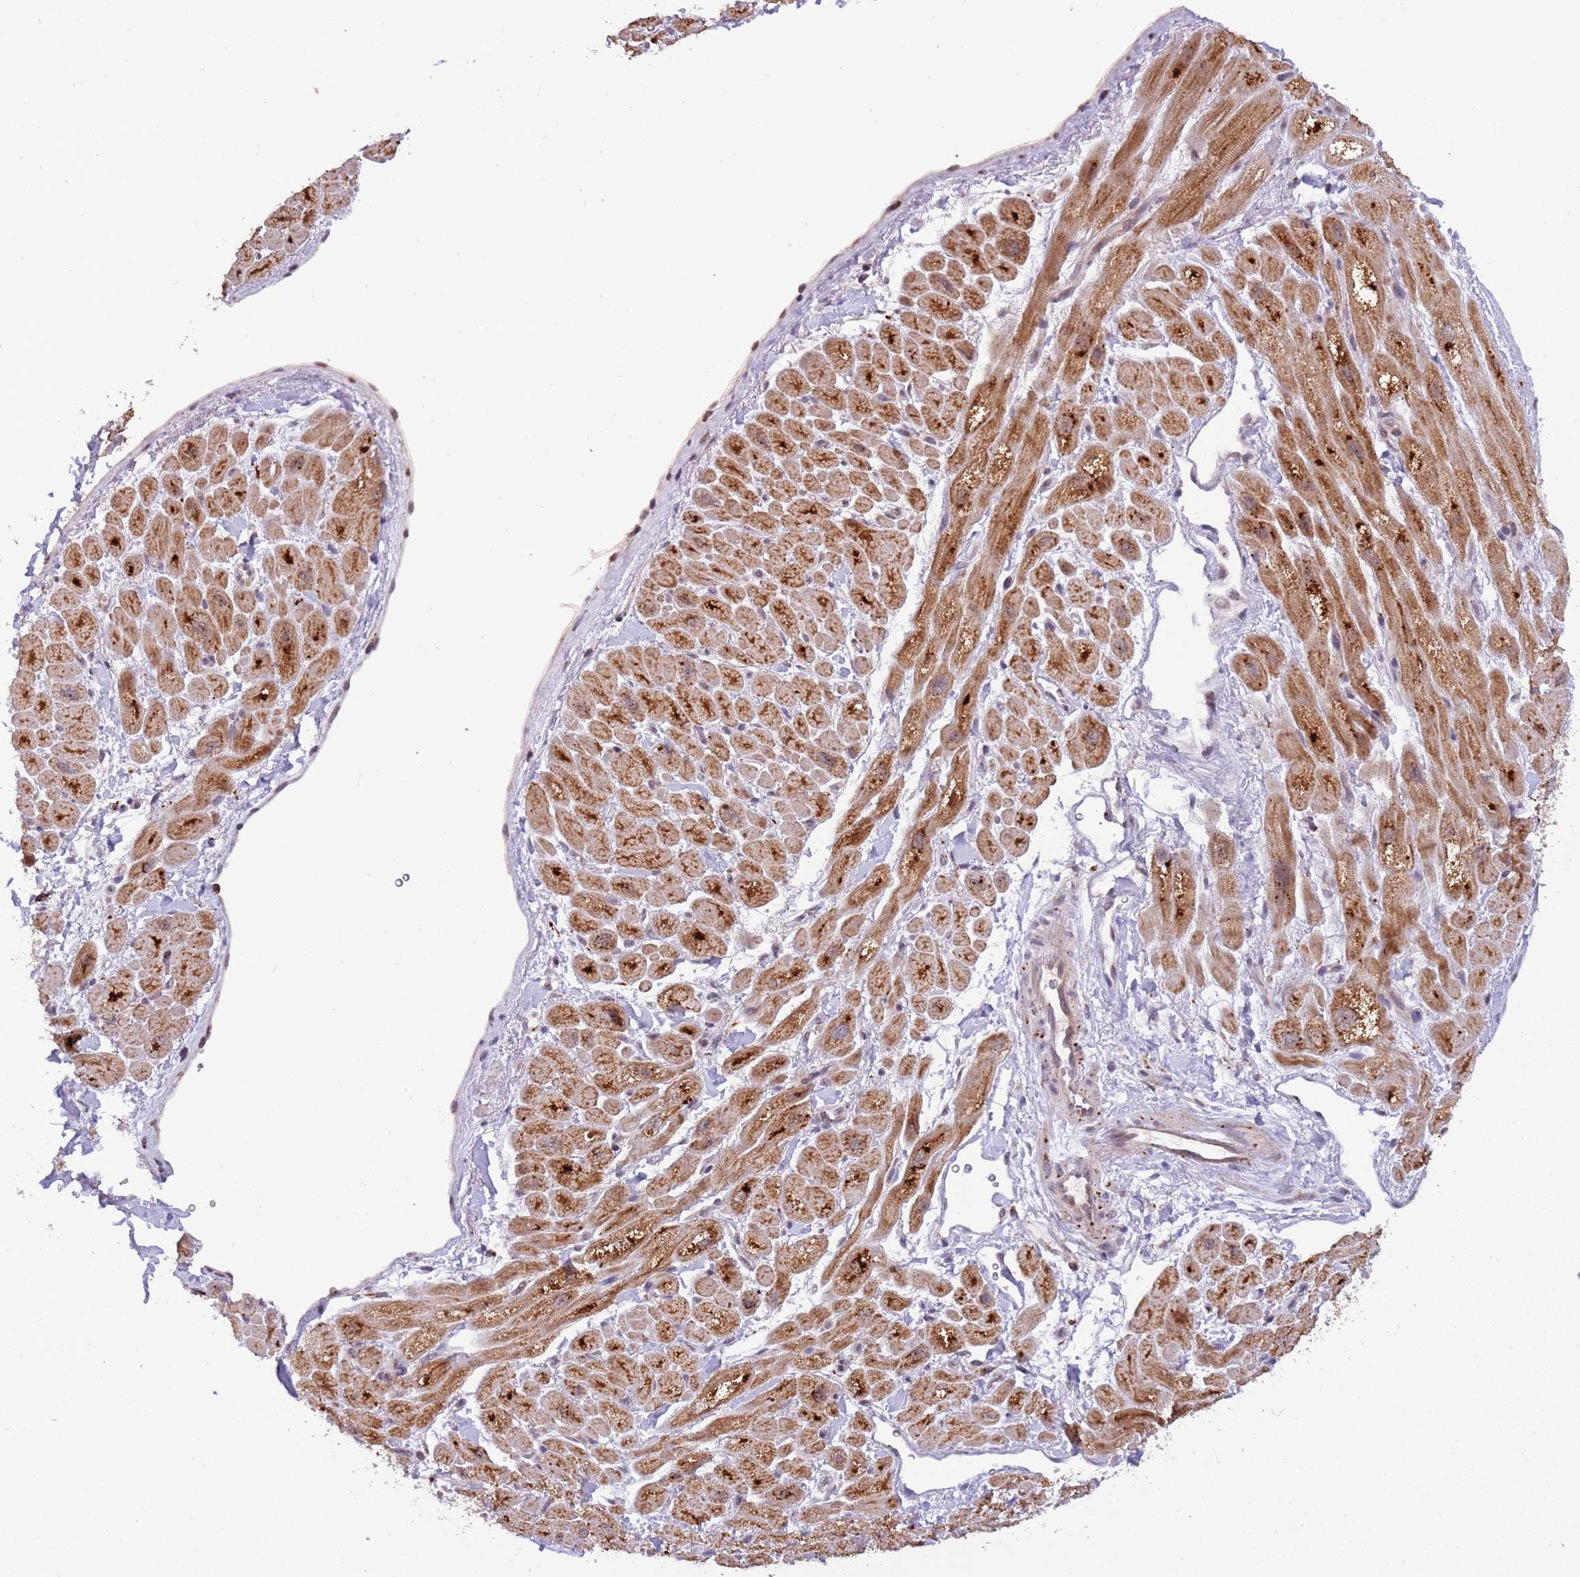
{"staining": {"intensity": "strong", "quantity": ">75%", "location": "cytoplasmic/membranous"}, "tissue": "heart muscle", "cell_type": "Cardiomyocytes", "image_type": "normal", "snomed": [{"axis": "morphology", "description": "Normal tissue, NOS"}, {"axis": "topography", "description": "Heart"}], "caption": "Immunohistochemistry histopathology image of benign heart muscle: human heart muscle stained using immunohistochemistry (IHC) exhibits high levels of strong protein expression localized specifically in the cytoplasmic/membranous of cardiomyocytes, appearing as a cytoplasmic/membranous brown color.", "gene": "TRIM27", "patient": {"sex": "male", "age": 65}}